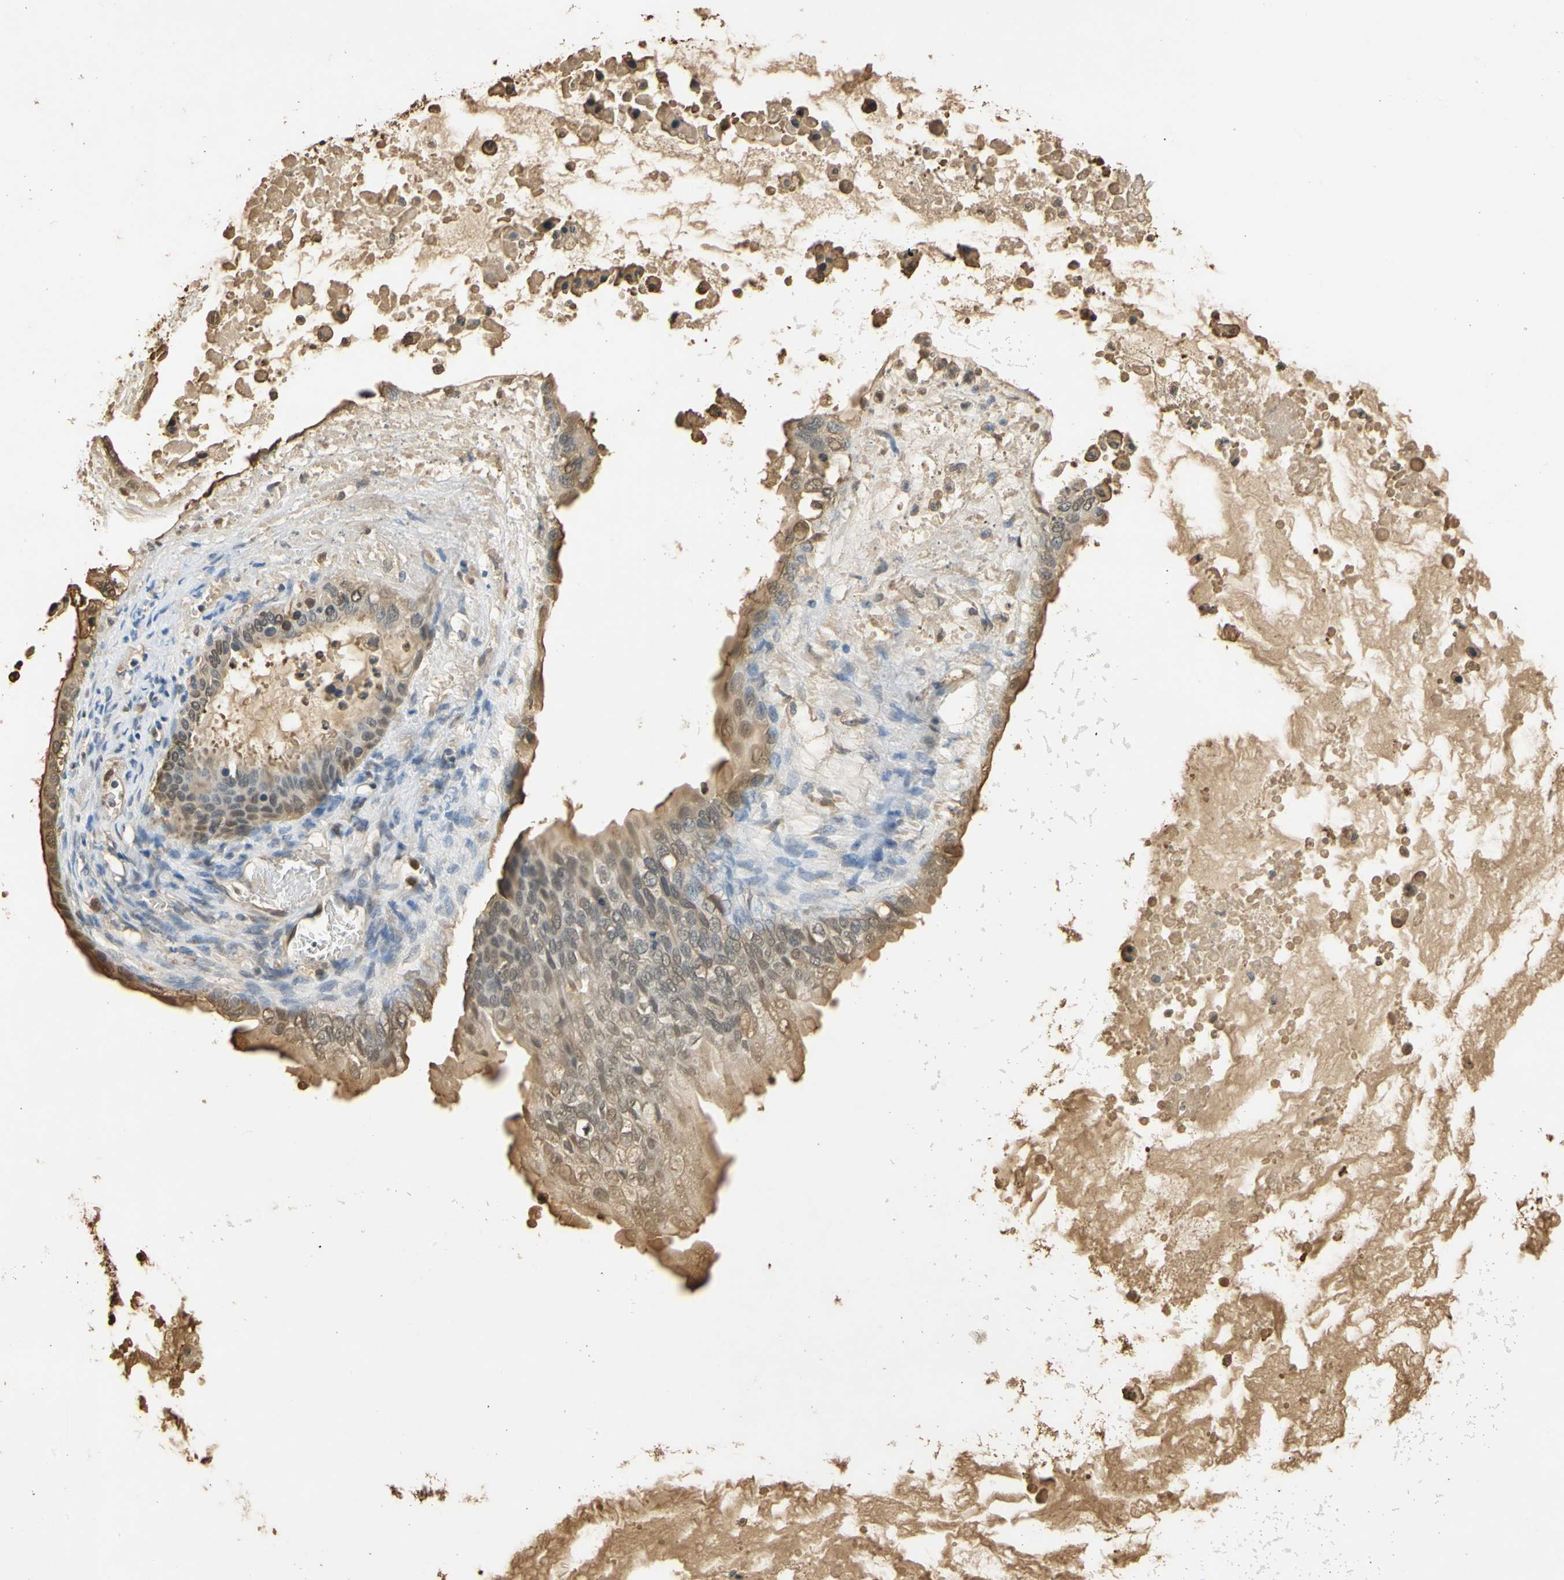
{"staining": {"intensity": "moderate", "quantity": ">75%", "location": "cytoplasmic/membranous,nuclear"}, "tissue": "ovarian cancer", "cell_type": "Tumor cells", "image_type": "cancer", "snomed": [{"axis": "morphology", "description": "Cystadenocarcinoma, mucinous, NOS"}, {"axis": "topography", "description": "Ovary"}], "caption": "Tumor cells display moderate cytoplasmic/membranous and nuclear expression in about >75% of cells in ovarian cancer (mucinous cystadenocarcinoma).", "gene": "S100A6", "patient": {"sex": "female", "age": 80}}